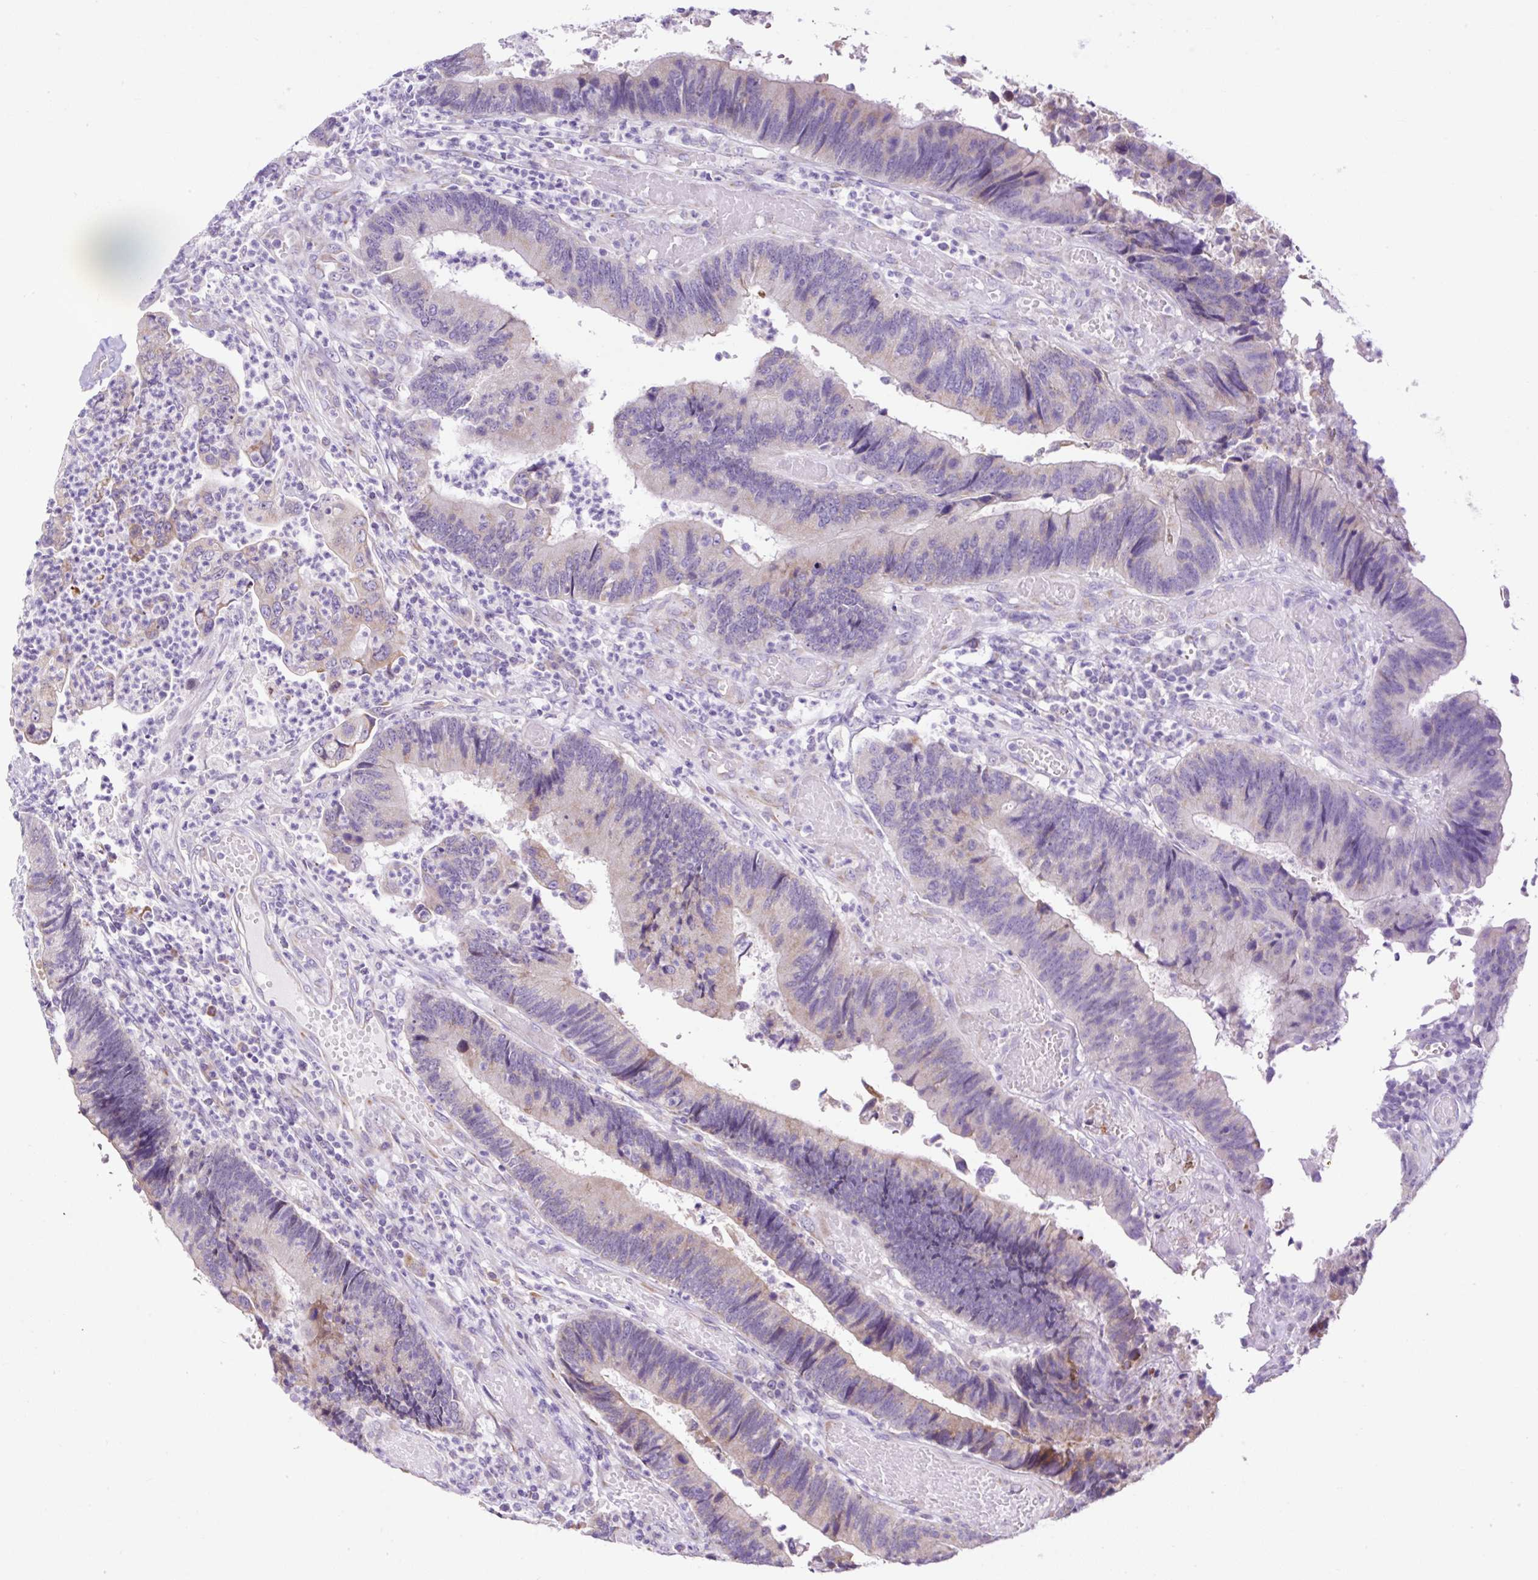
{"staining": {"intensity": "weak", "quantity": "<25%", "location": "cytoplasmic/membranous"}, "tissue": "colorectal cancer", "cell_type": "Tumor cells", "image_type": "cancer", "snomed": [{"axis": "morphology", "description": "Adenocarcinoma, NOS"}, {"axis": "topography", "description": "Colon"}], "caption": "The IHC photomicrograph has no significant staining in tumor cells of colorectal adenocarcinoma tissue.", "gene": "FMC1", "patient": {"sex": "female", "age": 67}}